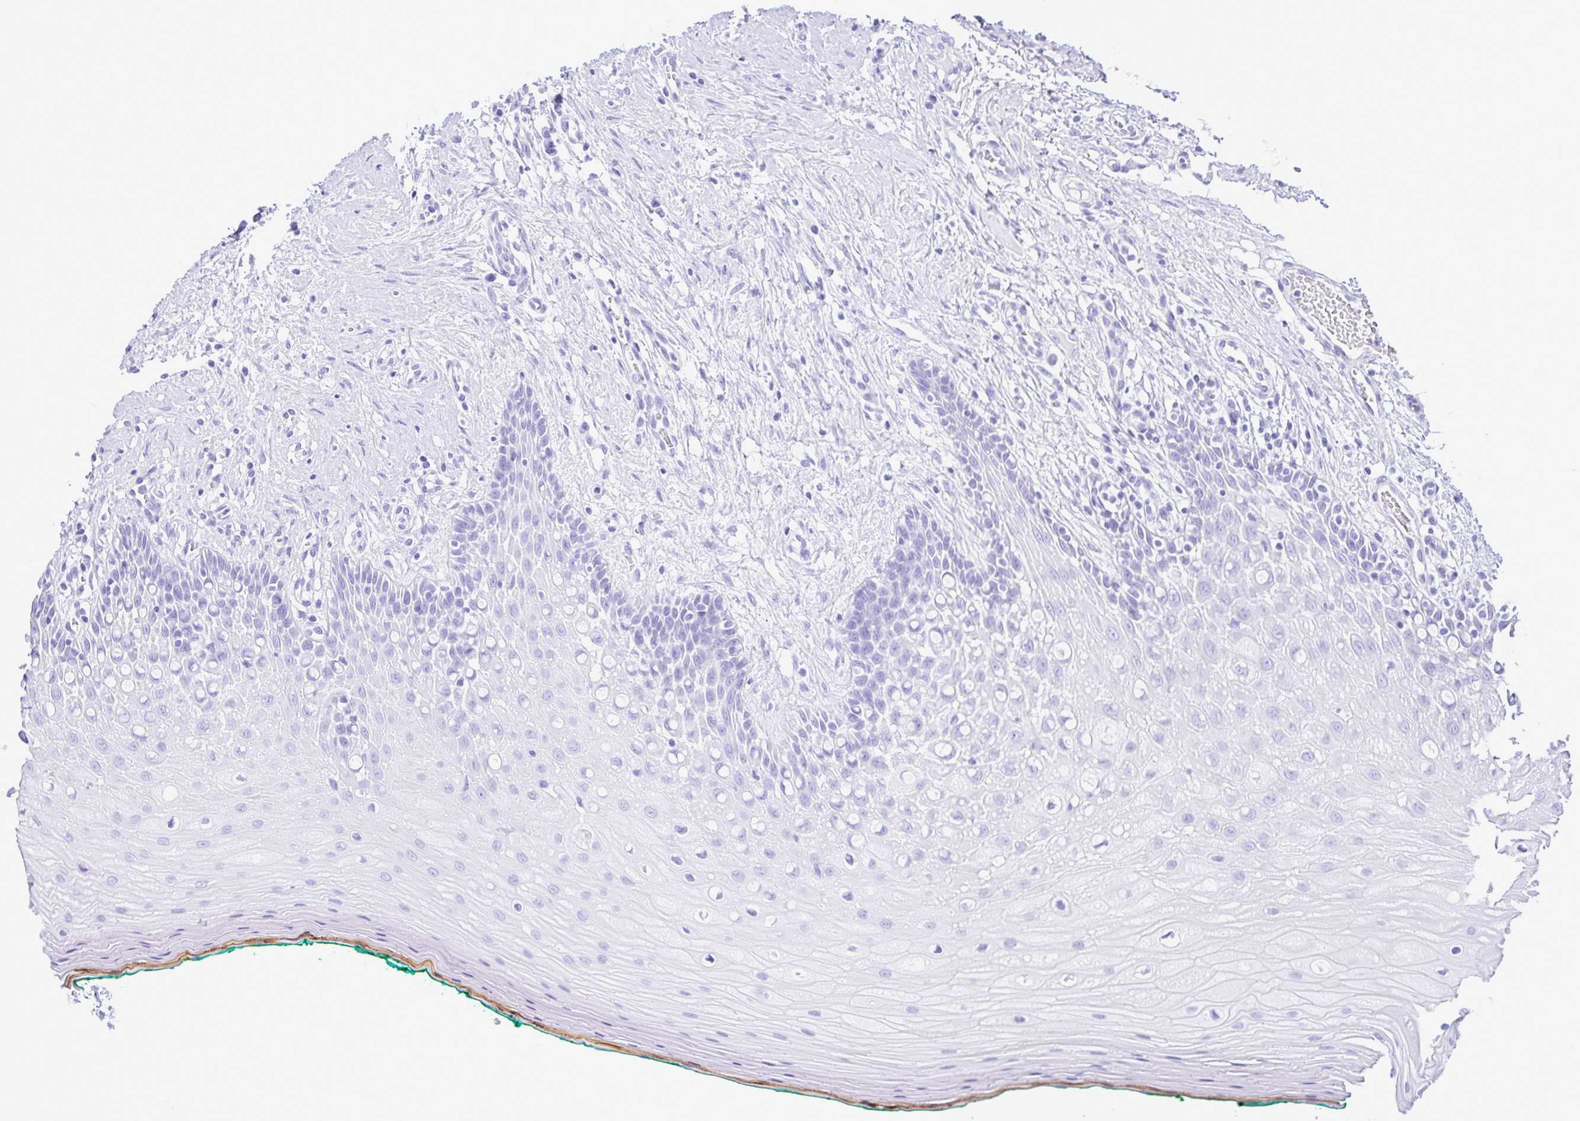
{"staining": {"intensity": "moderate", "quantity": "<25%", "location": "cytoplasmic/membranous"}, "tissue": "oral mucosa", "cell_type": "Squamous epithelial cells", "image_type": "normal", "snomed": [{"axis": "morphology", "description": "Normal tissue, NOS"}, {"axis": "topography", "description": "Oral tissue"}], "caption": "This histopathology image demonstrates immunohistochemistry (IHC) staining of benign human oral mucosa, with low moderate cytoplasmic/membranous staining in approximately <25% of squamous epithelial cells.", "gene": "FLT1", "patient": {"sex": "female", "age": 83}}